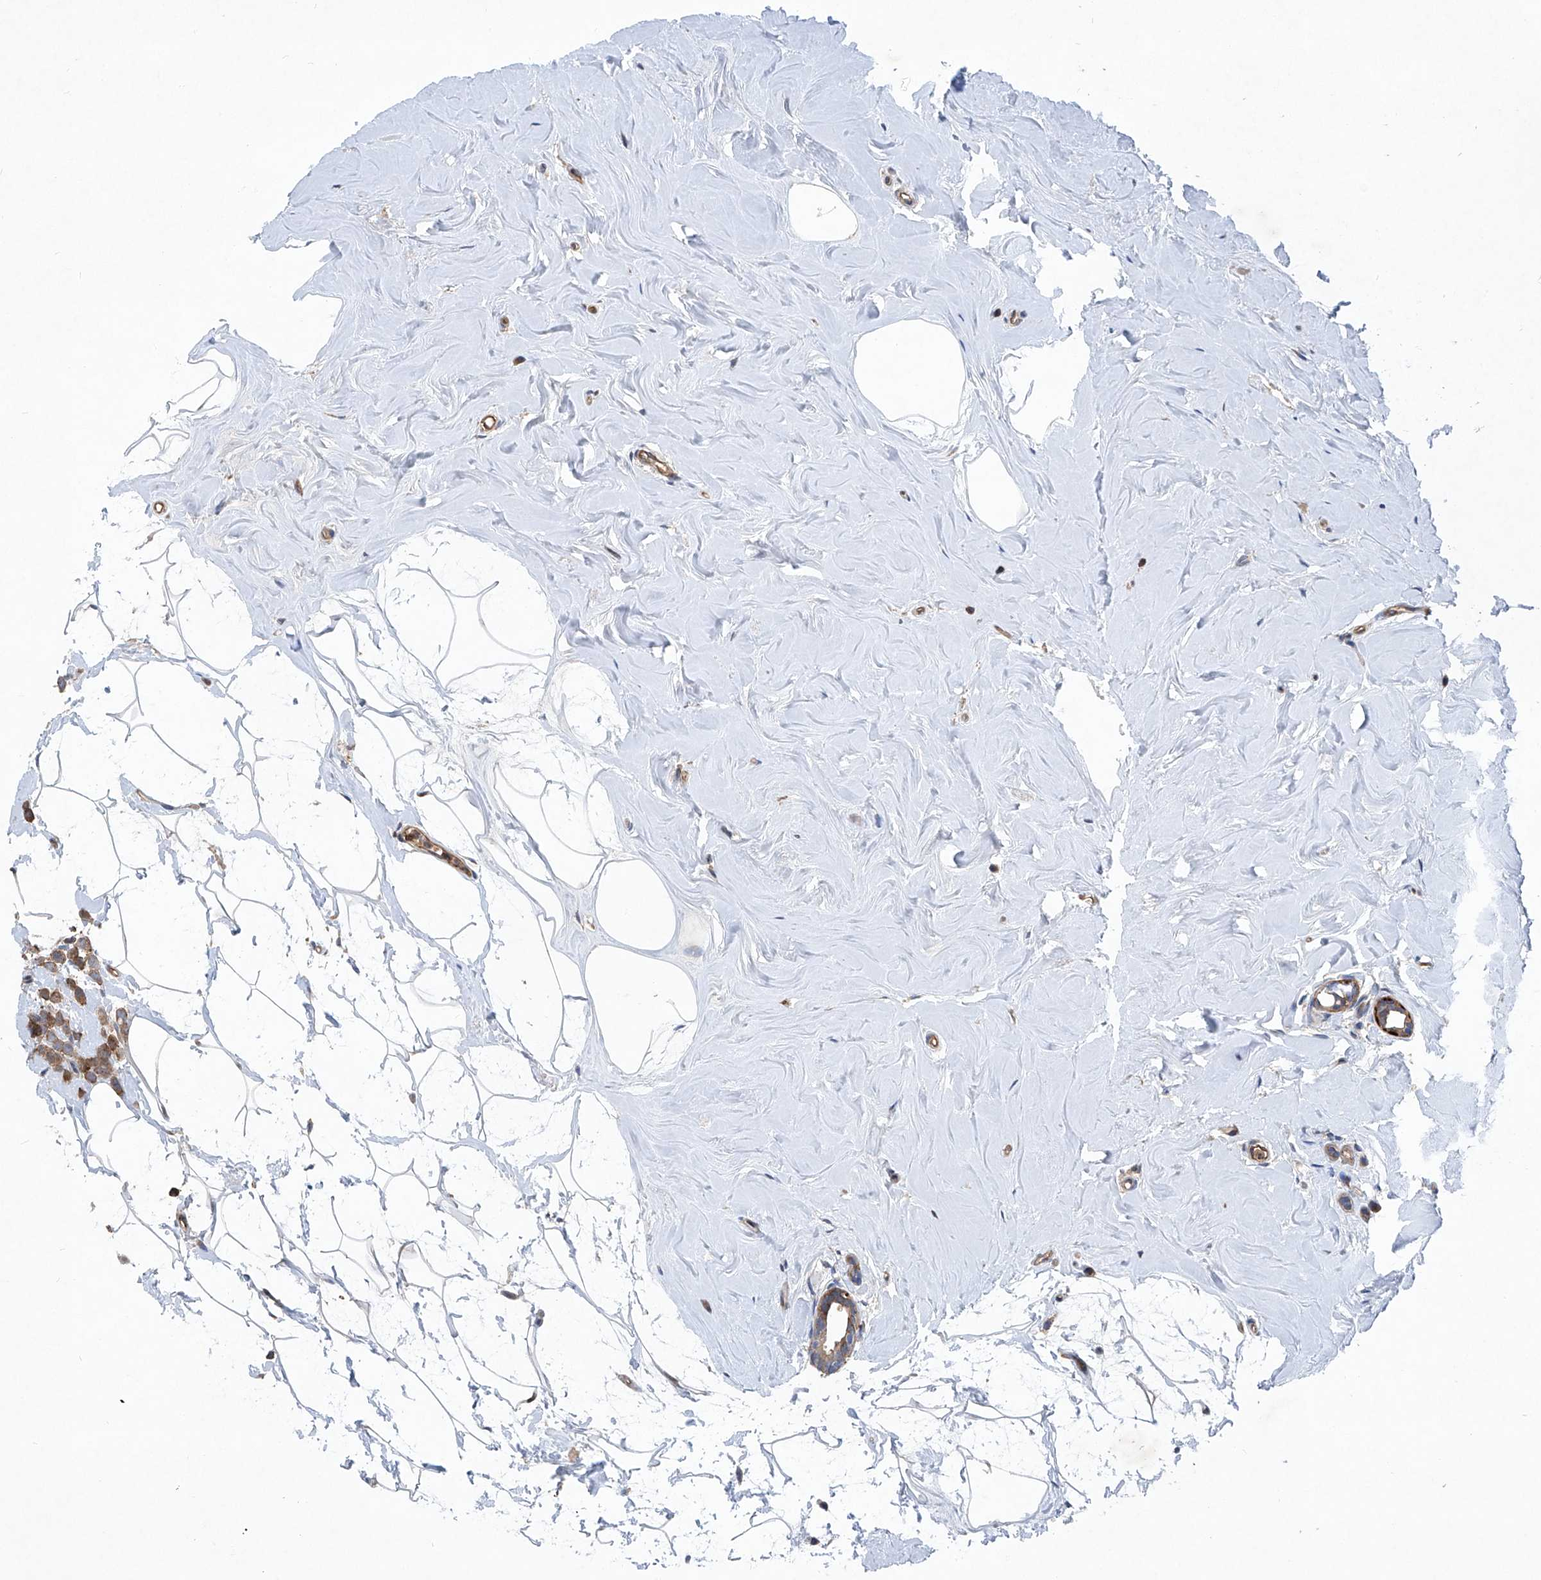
{"staining": {"intensity": "moderate", "quantity": ">75%", "location": "cytoplasmic/membranous"}, "tissue": "breast cancer", "cell_type": "Tumor cells", "image_type": "cancer", "snomed": [{"axis": "morphology", "description": "Lobular carcinoma"}, {"axis": "topography", "description": "Breast"}], "caption": "Immunohistochemical staining of human breast cancer demonstrates medium levels of moderate cytoplasmic/membranous positivity in approximately >75% of tumor cells.", "gene": "NT5C3A", "patient": {"sex": "female", "age": 47}}